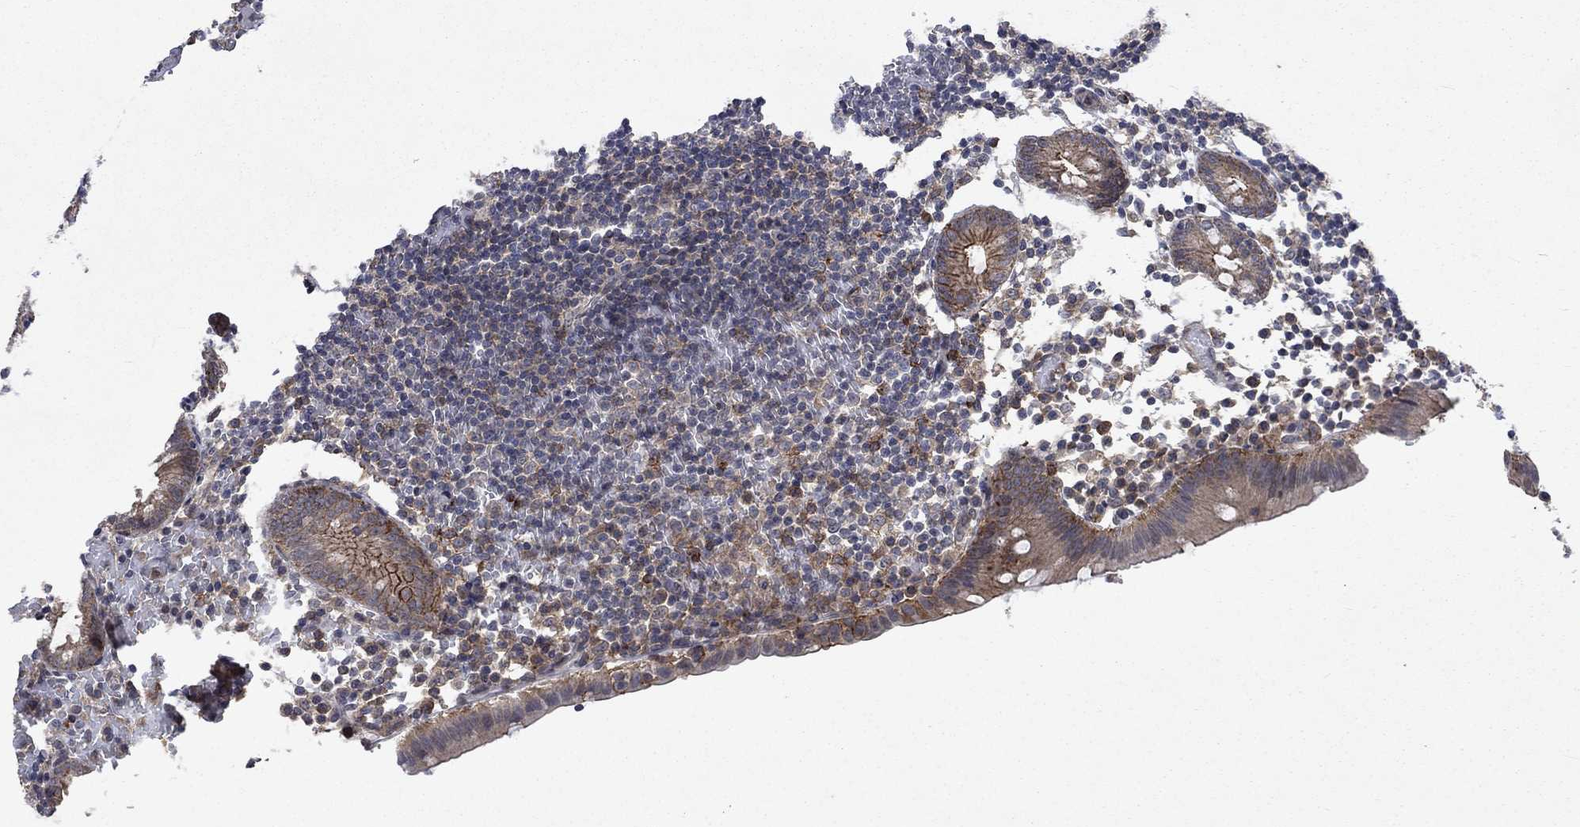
{"staining": {"intensity": "moderate", "quantity": "<25%", "location": "cytoplasmic/membranous"}, "tissue": "appendix", "cell_type": "Glandular cells", "image_type": "normal", "snomed": [{"axis": "morphology", "description": "Normal tissue, NOS"}, {"axis": "topography", "description": "Appendix"}], "caption": "Appendix stained with immunohistochemistry reveals moderate cytoplasmic/membranous expression in about <25% of glandular cells. (brown staining indicates protein expression, while blue staining denotes nuclei).", "gene": "PPP1R9A", "patient": {"sex": "female", "age": 40}}